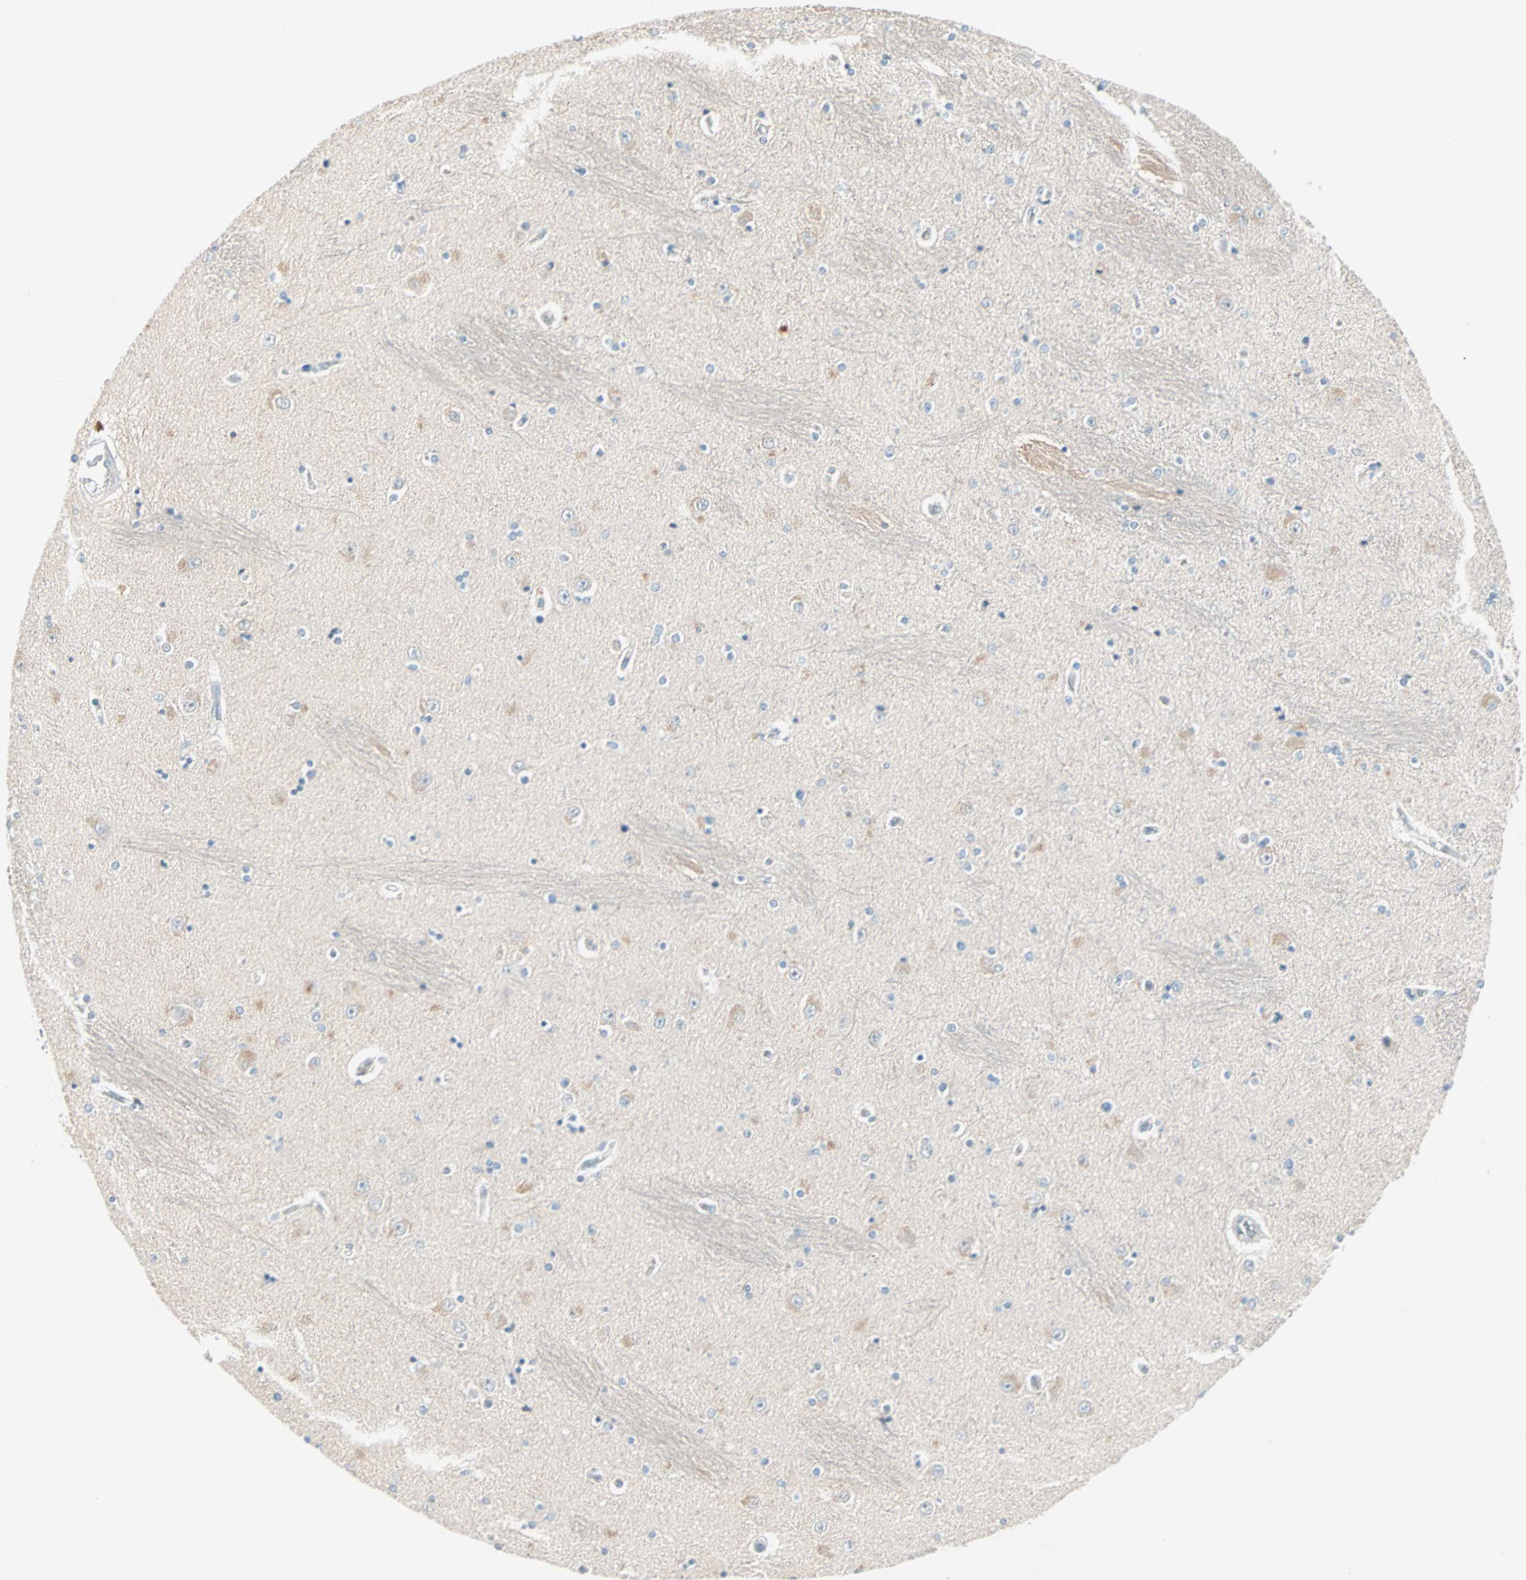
{"staining": {"intensity": "negative", "quantity": "none", "location": "none"}, "tissue": "hippocampus", "cell_type": "Glial cells", "image_type": "normal", "snomed": [{"axis": "morphology", "description": "Normal tissue, NOS"}, {"axis": "topography", "description": "Hippocampus"}], "caption": "Glial cells show no significant staining in unremarkable hippocampus. (DAB immunohistochemistry (IHC), high magnification).", "gene": "SULT1C2", "patient": {"sex": "female", "age": 54}}